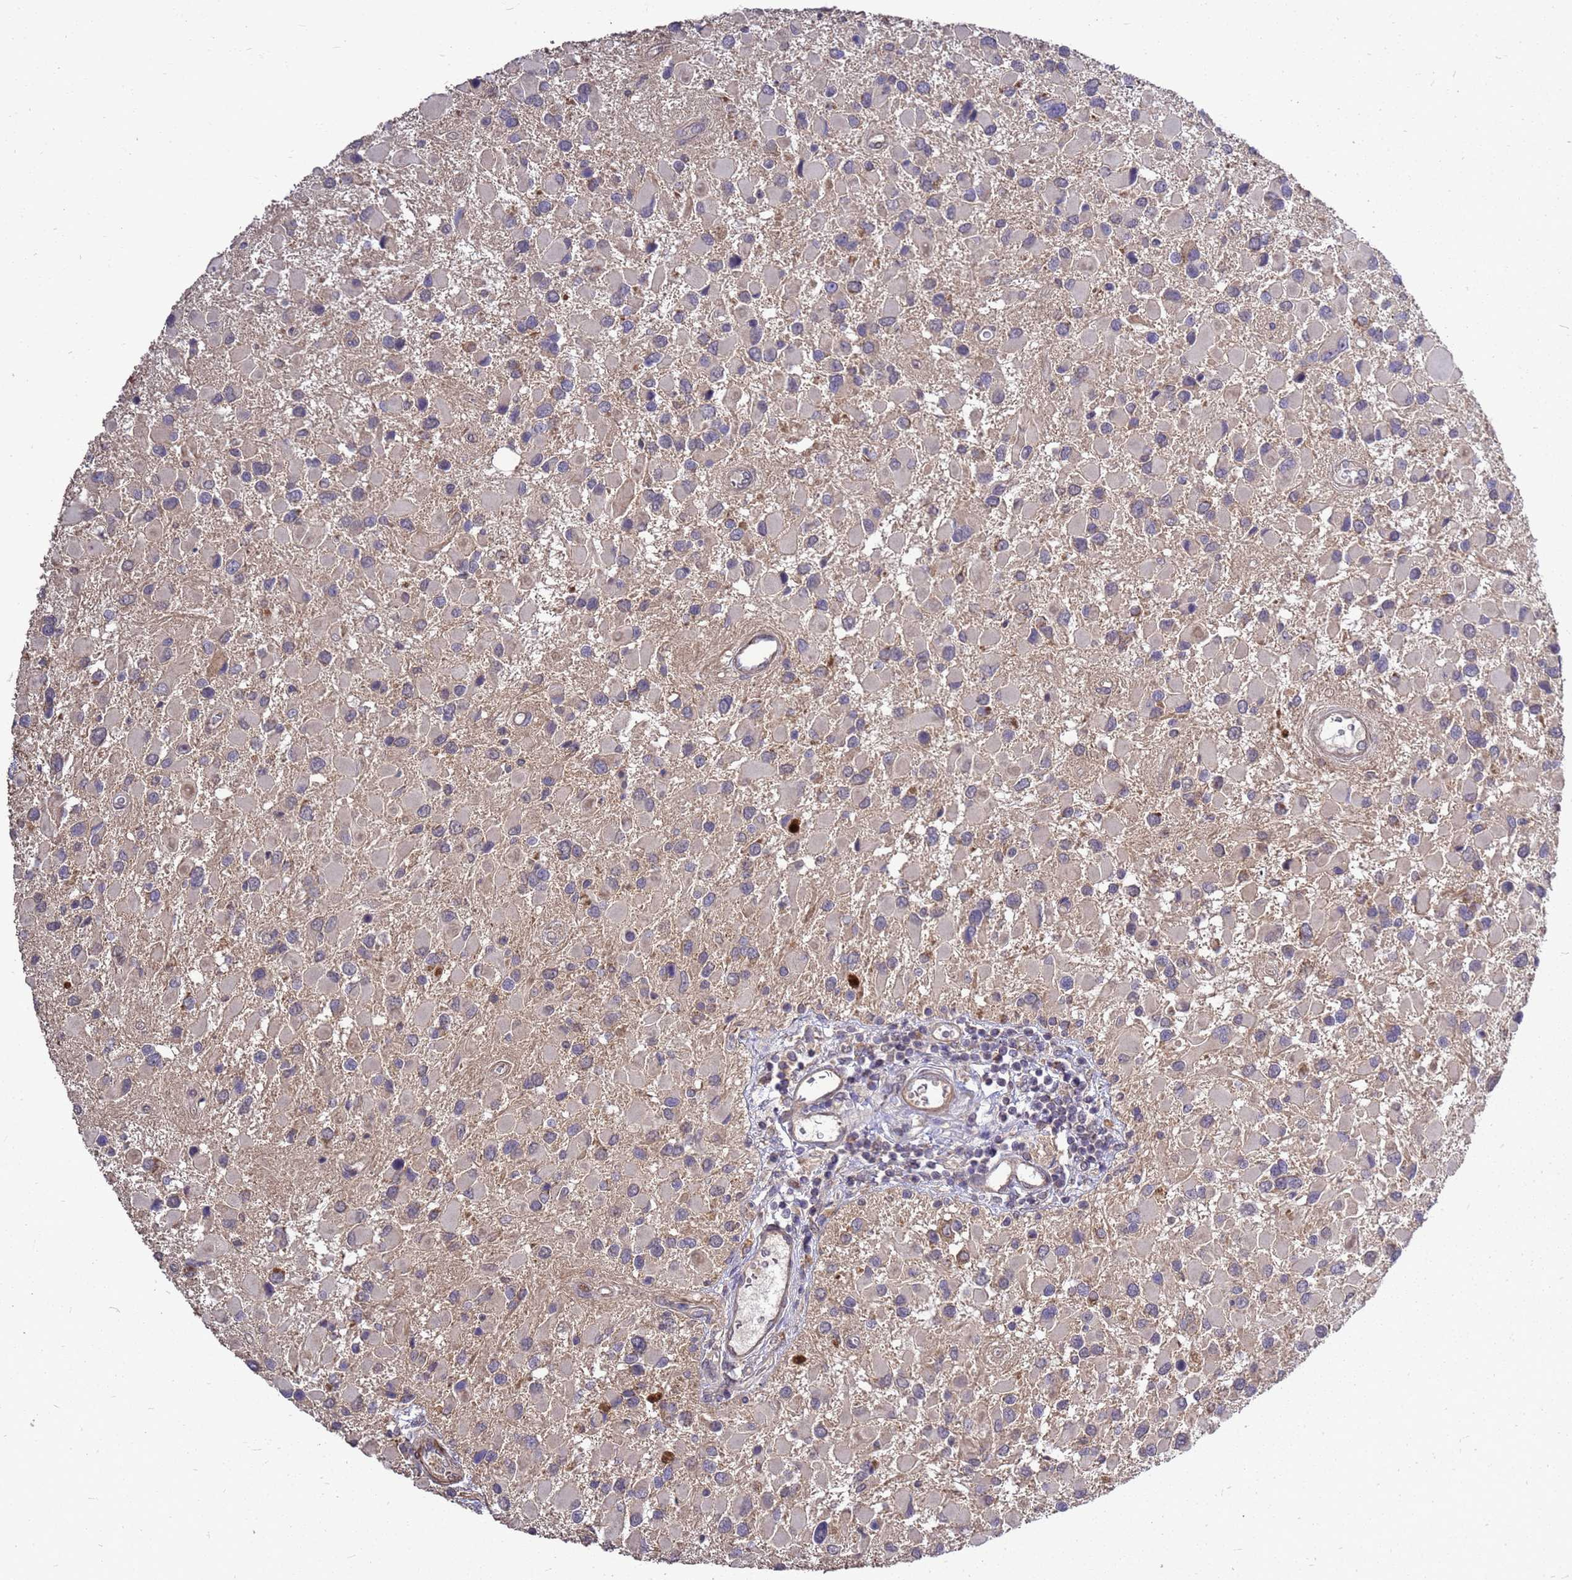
{"staining": {"intensity": "weak", "quantity": "<25%", "location": "cytoplasmic/membranous"}, "tissue": "glioma", "cell_type": "Tumor cells", "image_type": "cancer", "snomed": [{"axis": "morphology", "description": "Glioma, malignant, High grade"}, {"axis": "topography", "description": "Brain"}], "caption": "Immunohistochemistry photomicrograph of neoplastic tissue: glioma stained with DAB (3,3'-diaminobenzidine) reveals no significant protein staining in tumor cells. Brightfield microscopy of immunohistochemistry (IHC) stained with DAB (3,3'-diaminobenzidine) (brown) and hematoxylin (blue), captured at high magnification.", "gene": "RSPRY1", "patient": {"sex": "male", "age": 53}}